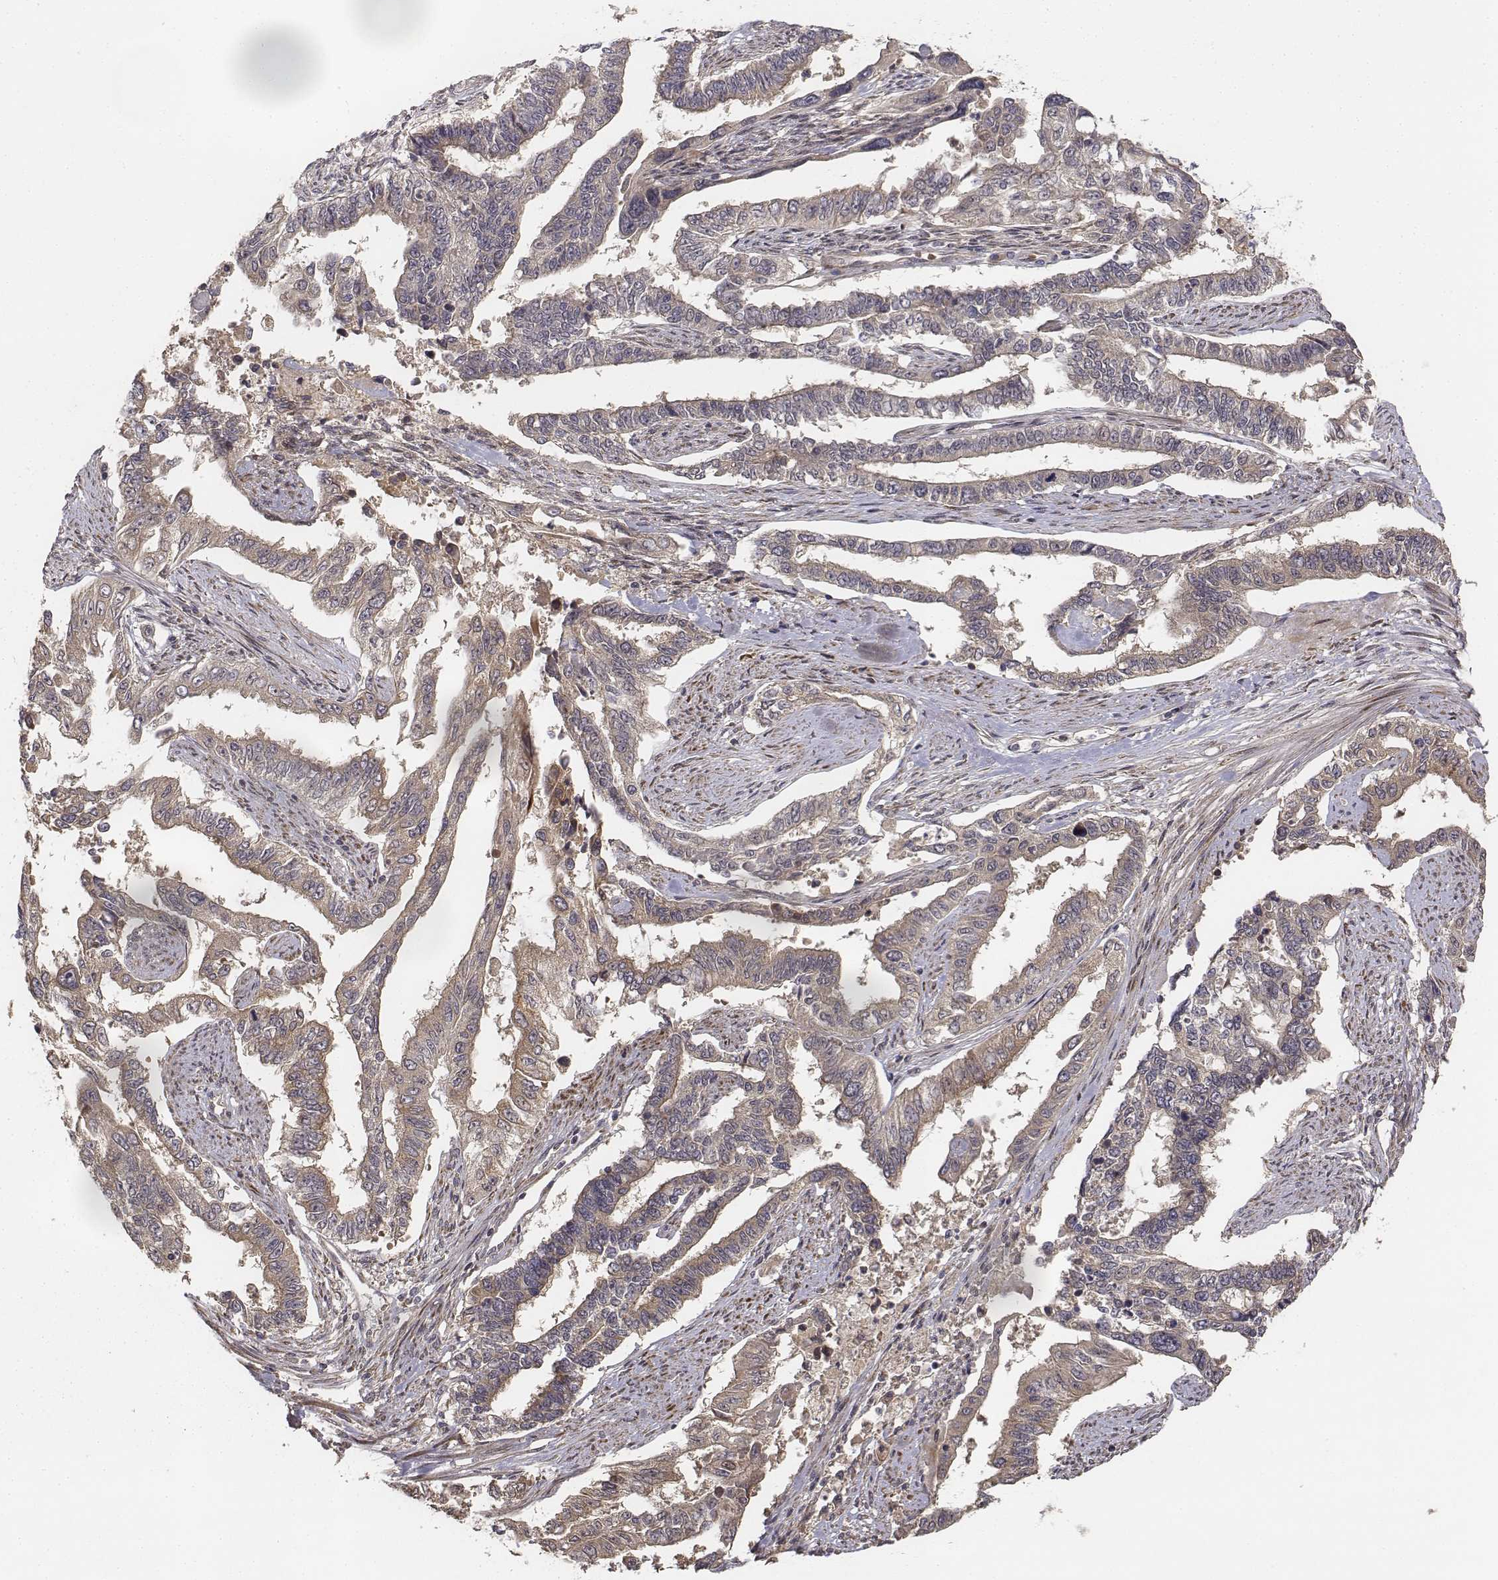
{"staining": {"intensity": "weak", "quantity": "25%-75%", "location": "cytoplasmic/membranous"}, "tissue": "endometrial cancer", "cell_type": "Tumor cells", "image_type": "cancer", "snomed": [{"axis": "morphology", "description": "Adenocarcinoma, NOS"}, {"axis": "topography", "description": "Uterus"}], "caption": "A micrograph of endometrial cancer stained for a protein exhibits weak cytoplasmic/membranous brown staining in tumor cells.", "gene": "FBXO21", "patient": {"sex": "female", "age": 59}}